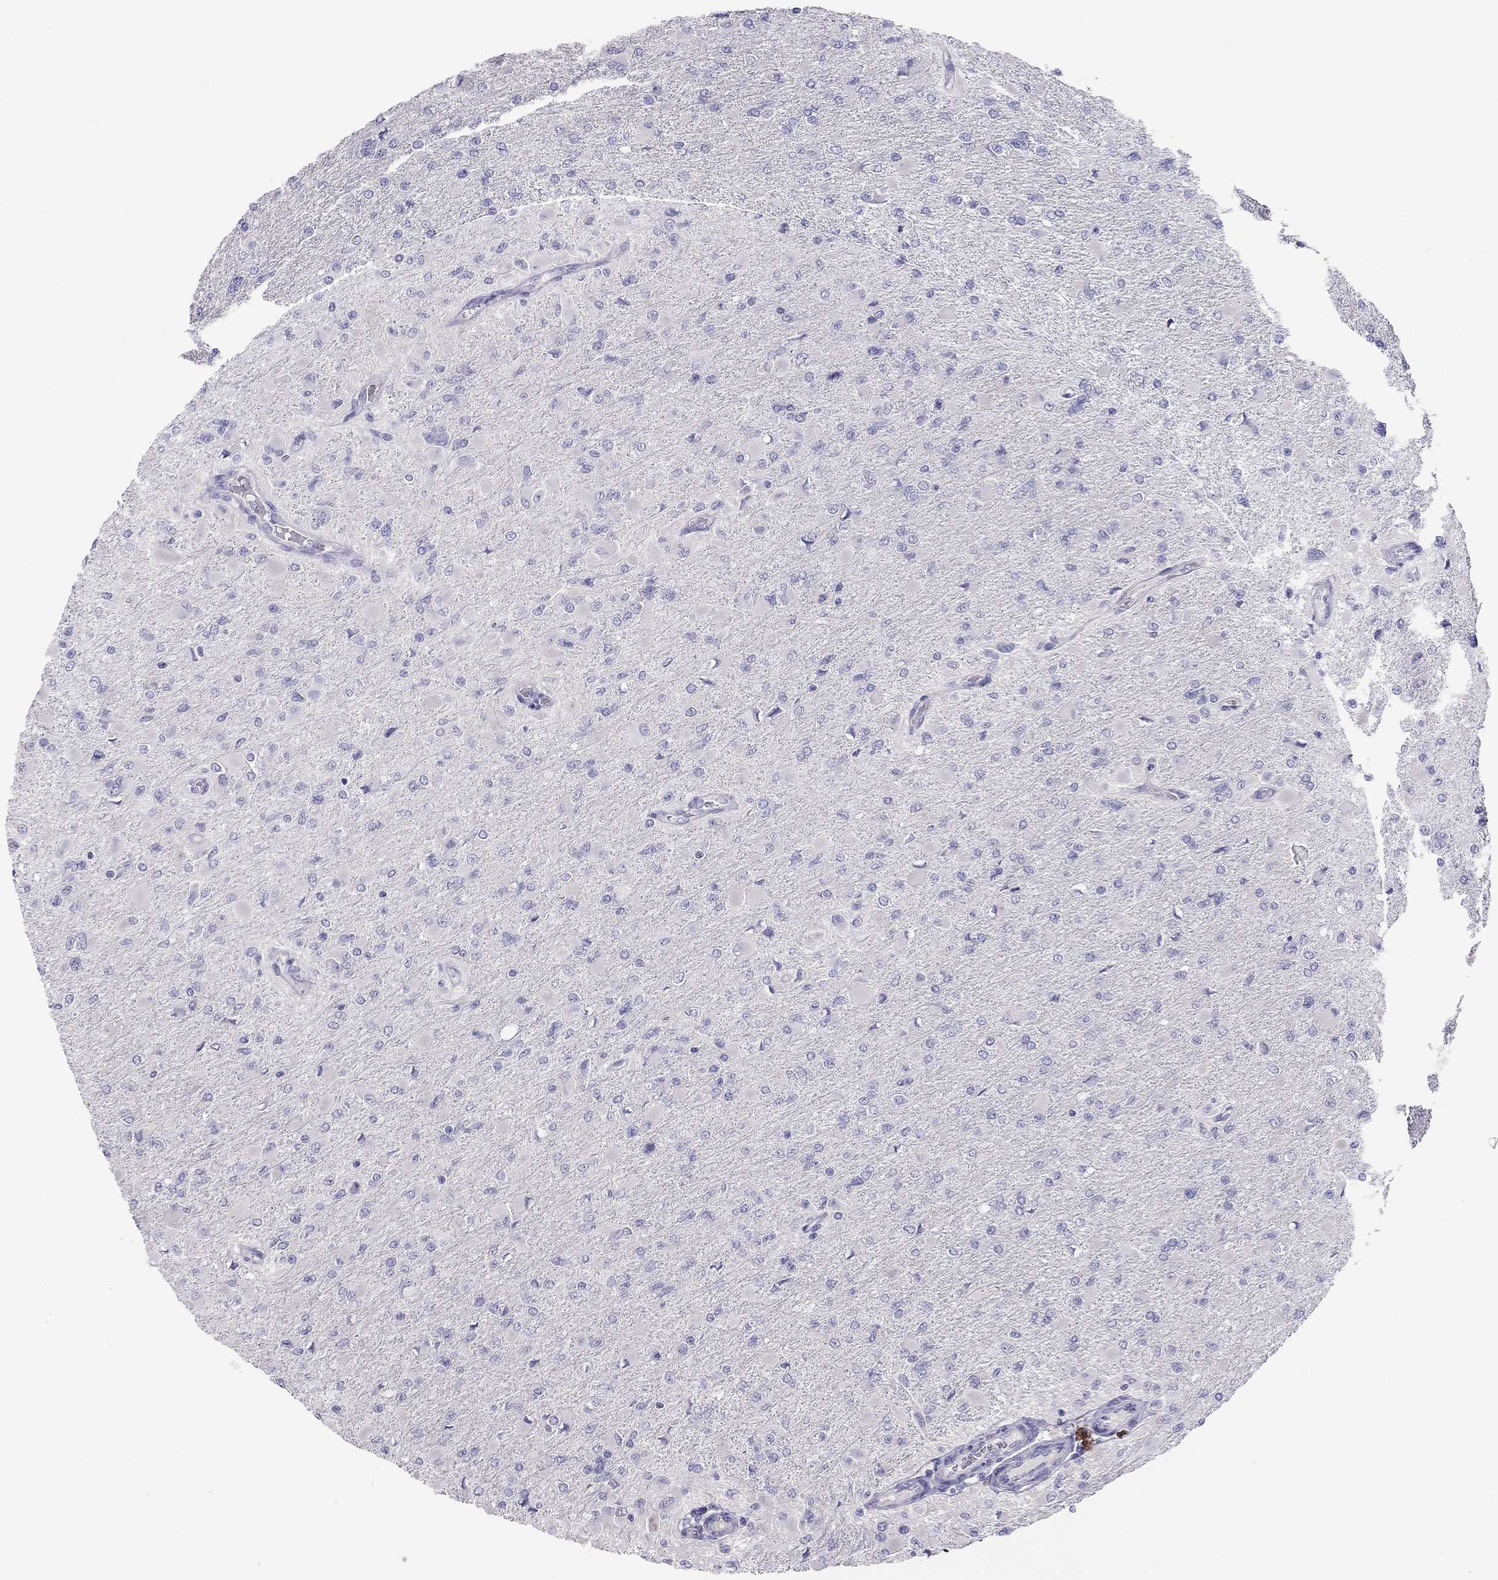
{"staining": {"intensity": "negative", "quantity": "none", "location": "none"}, "tissue": "glioma", "cell_type": "Tumor cells", "image_type": "cancer", "snomed": [{"axis": "morphology", "description": "Glioma, malignant, High grade"}, {"axis": "topography", "description": "Cerebral cortex"}], "caption": "Tumor cells show no significant expression in glioma.", "gene": "KCNV2", "patient": {"sex": "female", "age": 36}}